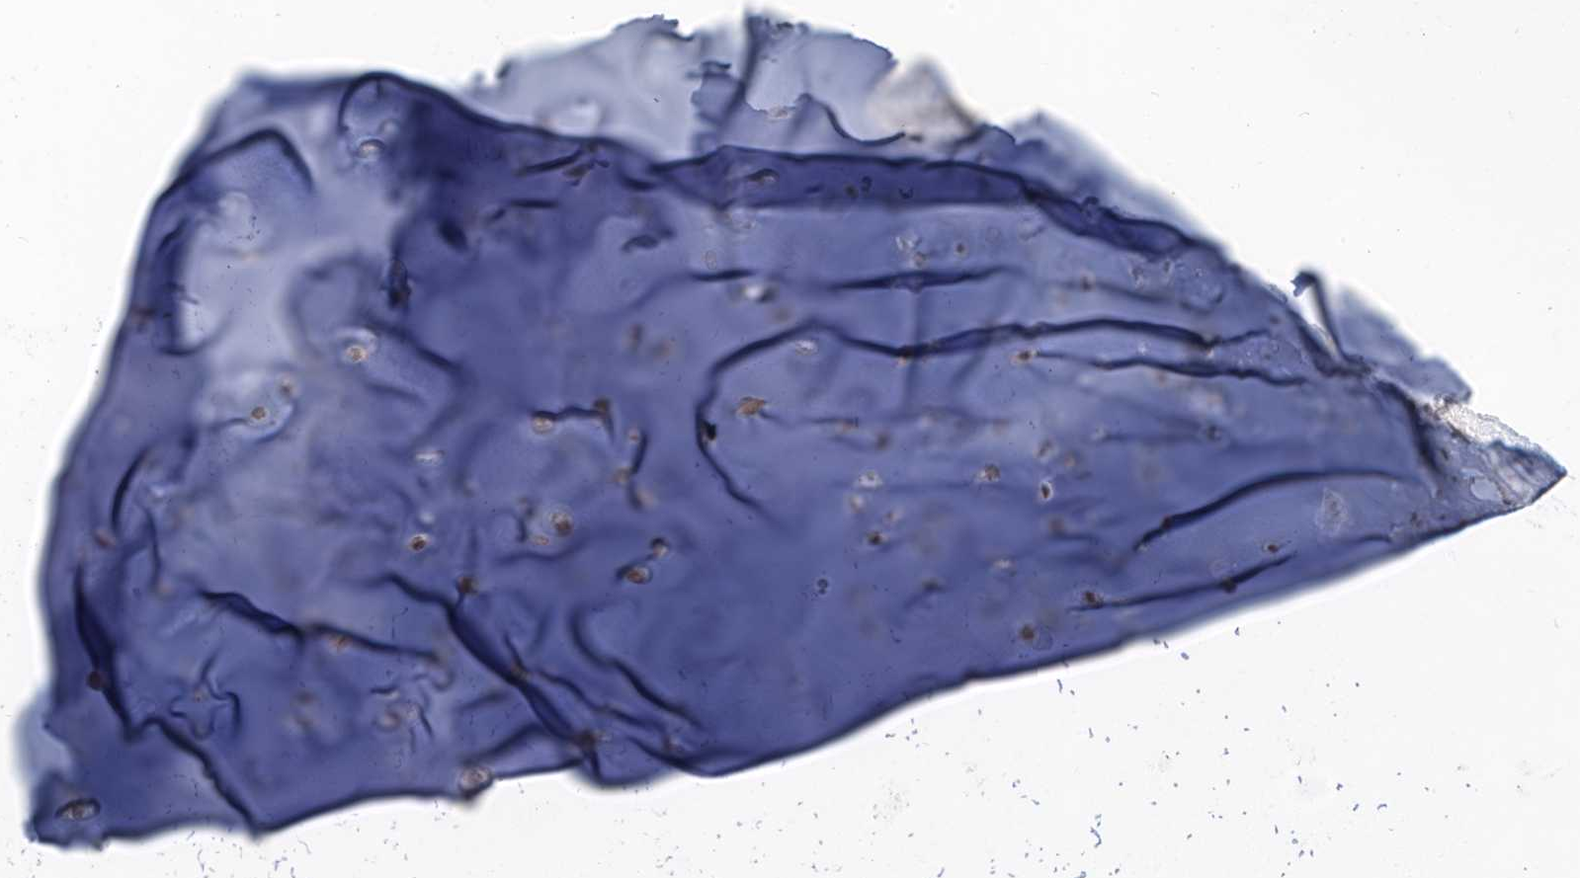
{"staining": {"intensity": "moderate", "quantity": ">75%", "location": "nuclear"}, "tissue": "adipose tissue", "cell_type": "Adipocytes", "image_type": "normal", "snomed": [{"axis": "morphology", "description": "Normal tissue, NOS"}, {"axis": "morphology", "description": "Basal cell carcinoma"}, {"axis": "topography", "description": "Cartilage tissue"}, {"axis": "topography", "description": "Nasopharynx"}, {"axis": "topography", "description": "Oral tissue"}], "caption": "A brown stain highlights moderate nuclear positivity of a protein in adipocytes of unremarkable adipose tissue. The staining was performed using DAB to visualize the protein expression in brown, while the nuclei were stained in blue with hematoxylin (Magnification: 20x).", "gene": "C1orf52", "patient": {"sex": "female", "age": 77}}